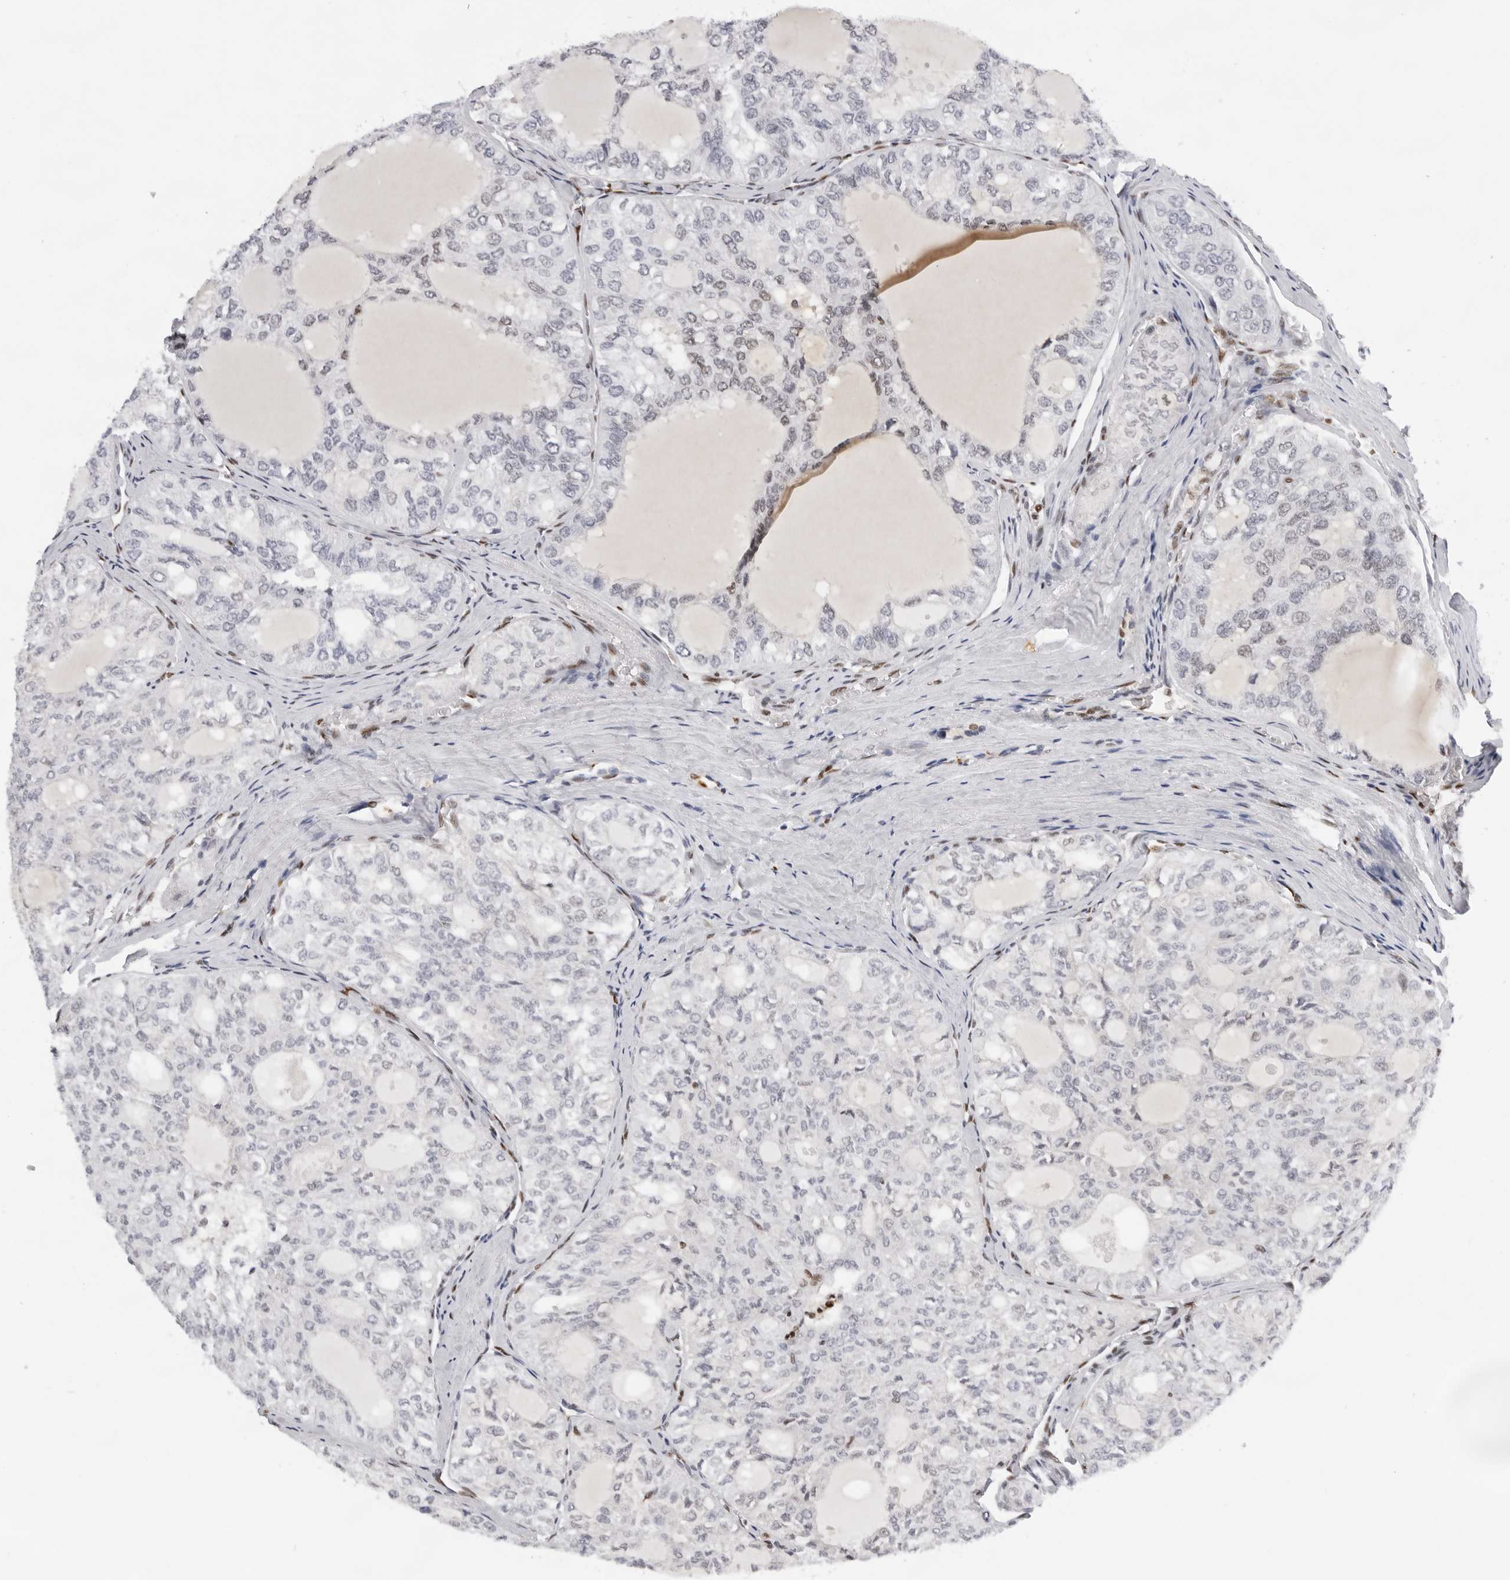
{"staining": {"intensity": "negative", "quantity": "none", "location": "none"}, "tissue": "thyroid cancer", "cell_type": "Tumor cells", "image_type": "cancer", "snomed": [{"axis": "morphology", "description": "Follicular adenoma carcinoma, NOS"}, {"axis": "topography", "description": "Thyroid gland"}], "caption": "Immunohistochemical staining of thyroid cancer exhibits no significant staining in tumor cells.", "gene": "OGG1", "patient": {"sex": "male", "age": 75}}